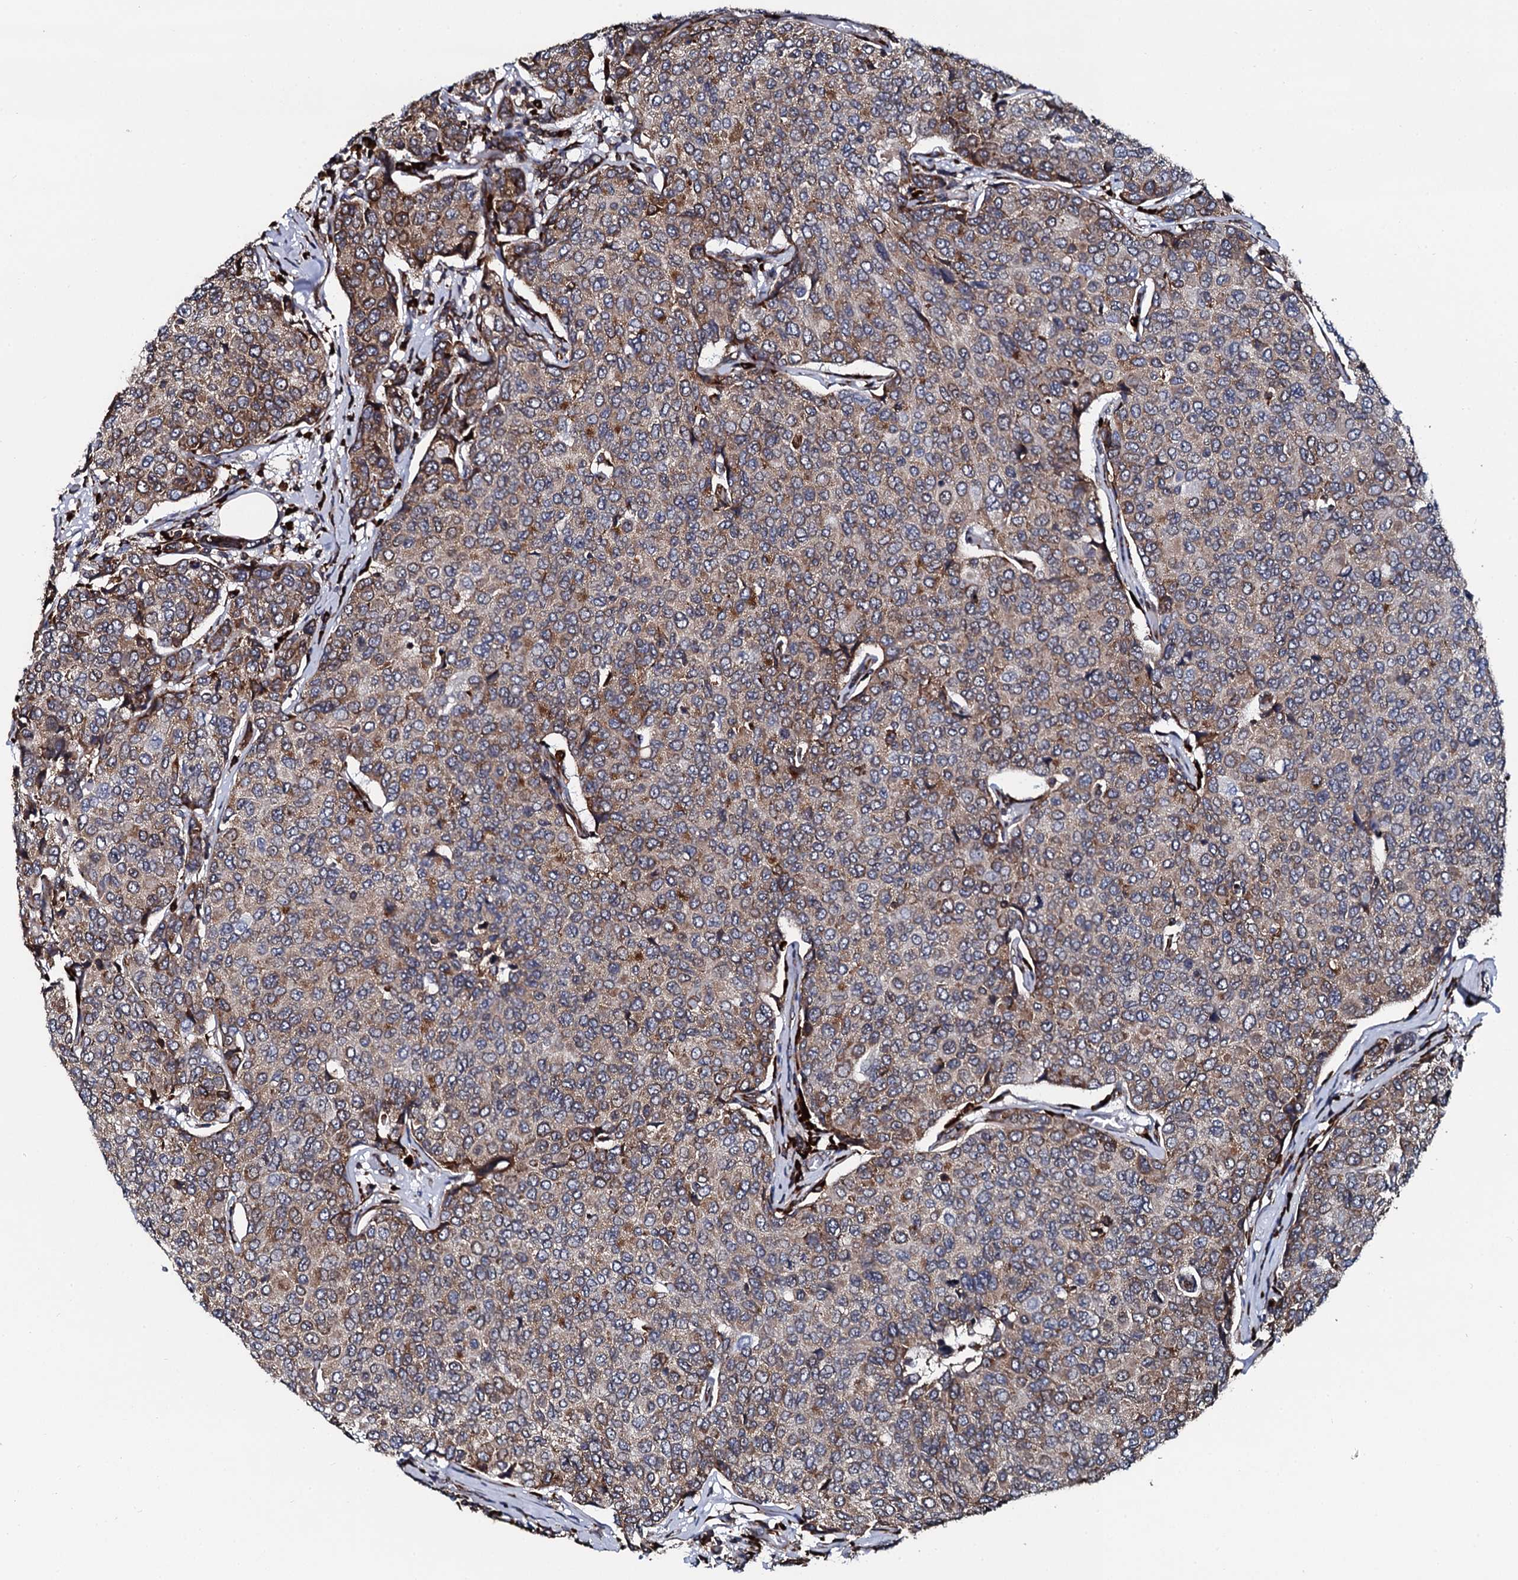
{"staining": {"intensity": "moderate", "quantity": ">75%", "location": "cytoplasmic/membranous"}, "tissue": "breast cancer", "cell_type": "Tumor cells", "image_type": "cancer", "snomed": [{"axis": "morphology", "description": "Duct carcinoma"}, {"axis": "topography", "description": "Breast"}], "caption": "Intraductal carcinoma (breast) stained for a protein (brown) demonstrates moderate cytoplasmic/membranous positive positivity in approximately >75% of tumor cells.", "gene": "SPTY2D1", "patient": {"sex": "female", "age": 55}}